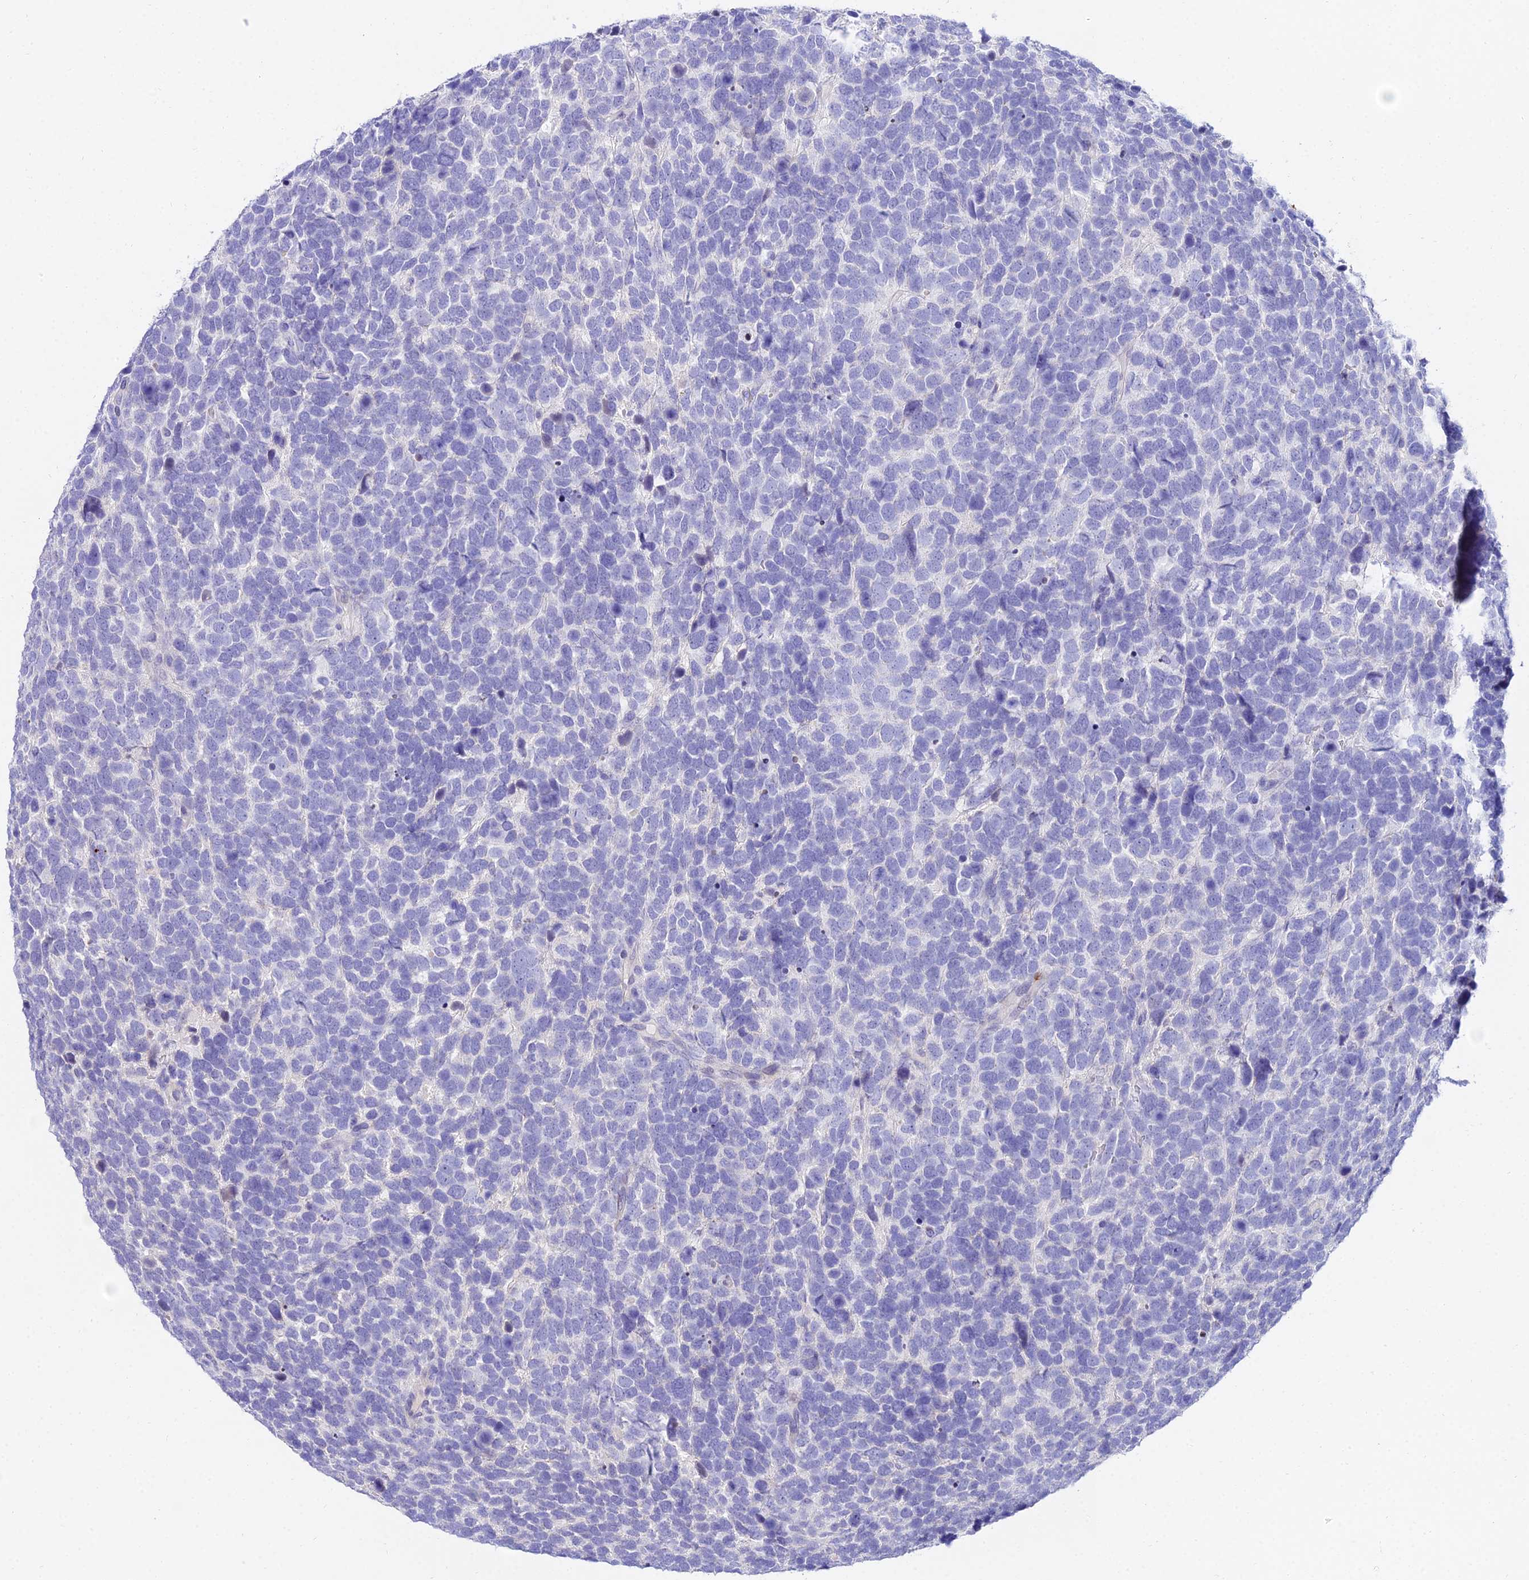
{"staining": {"intensity": "negative", "quantity": "none", "location": "none"}, "tissue": "urothelial cancer", "cell_type": "Tumor cells", "image_type": "cancer", "snomed": [{"axis": "morphology", "description": "Urothelial carcinoma, High grade"}, {"axis": "topography", "description": "Urinary bladder"}], "caption": "High-grade urothelial carcinoma was stained to show a protein in brown. There is no significant staining in tumor cells.", "gene": "VWC2L", "patient": {"sex": "female", "age": 82}}